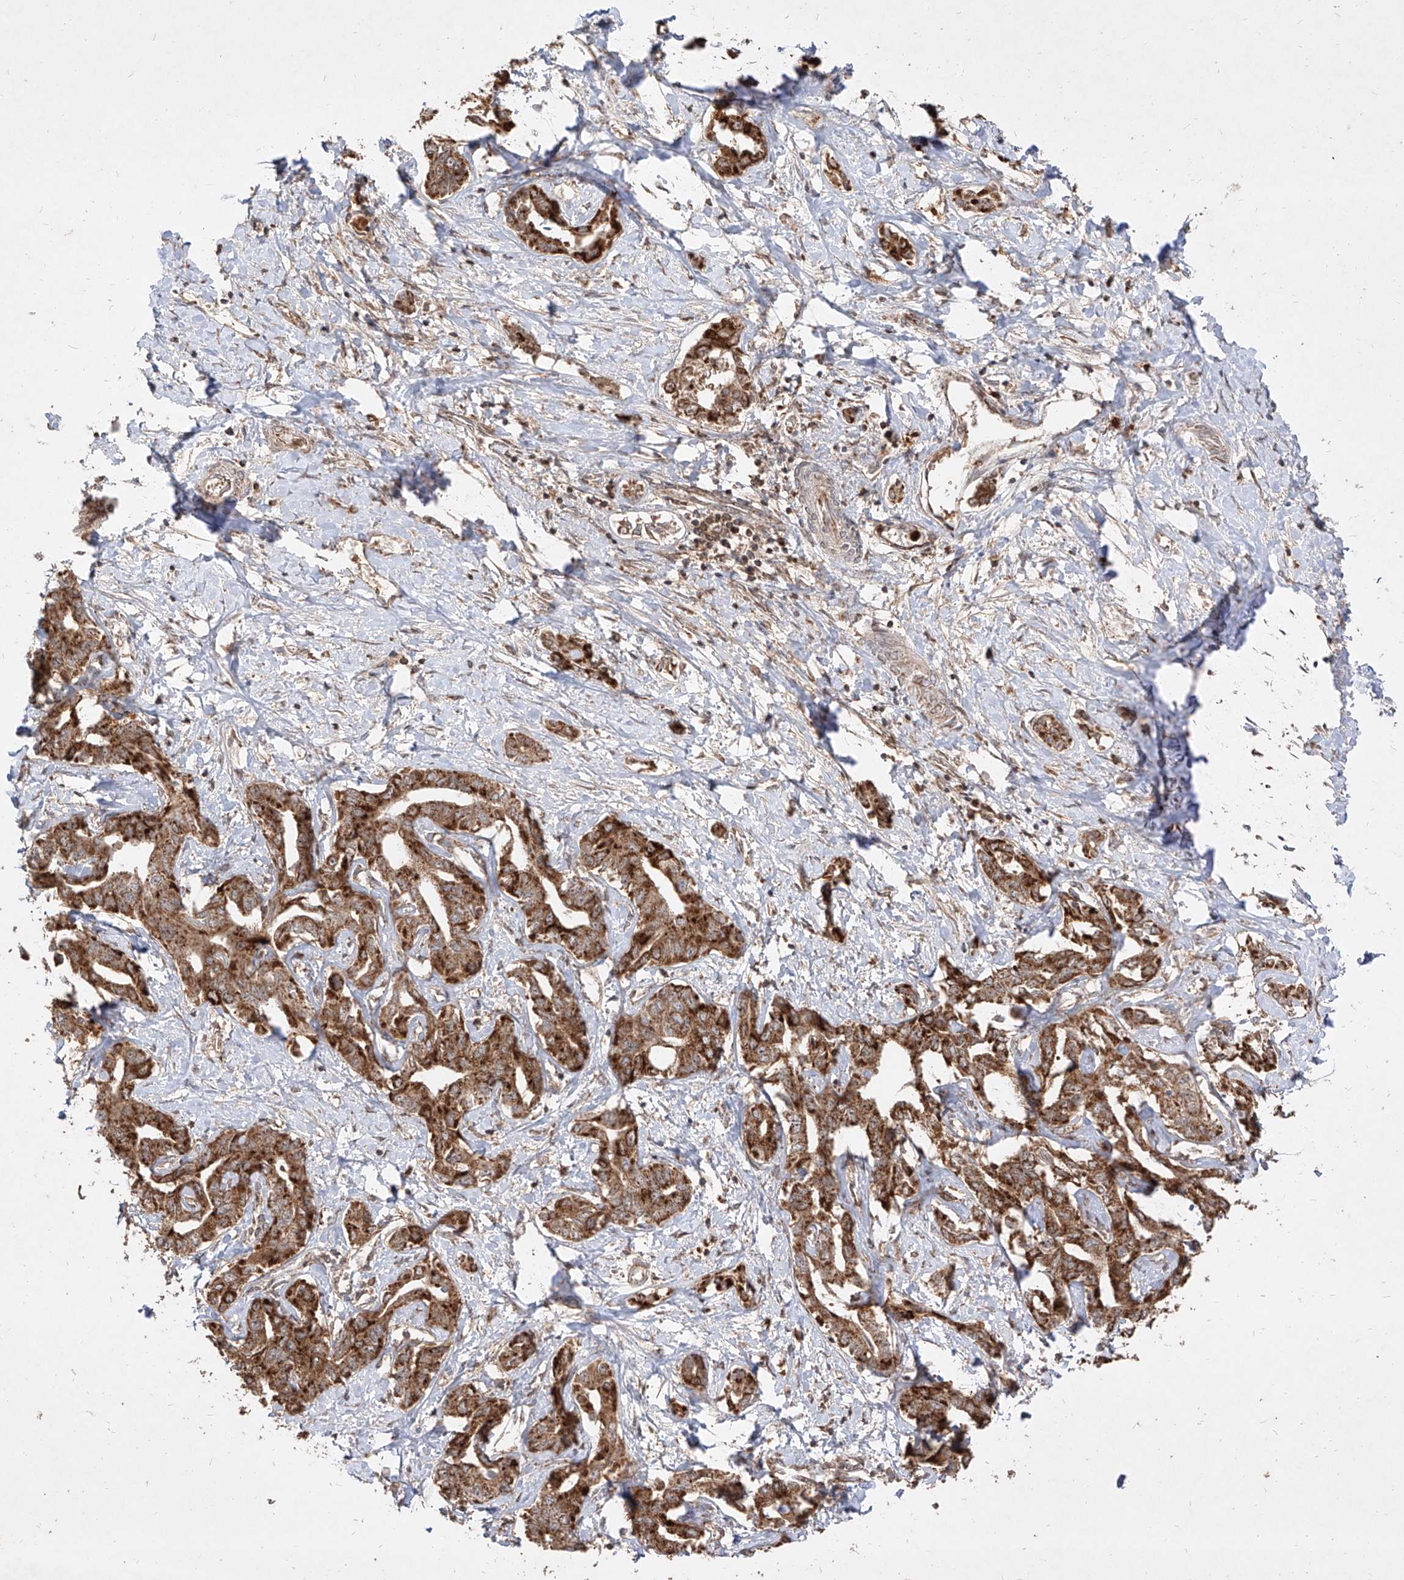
{"staining": {"intensity": "strong", "quantity": ">75%", "location": "cytoplasmic/membranous"}, "tissue": "liver cancer", "cell_type": "Tumor cells", "image_type": "cancer", "snomed": [{"axis": "morphology", "description": "Cholangiocarcinoma"}, {"axis": "topography", "description": "Liver"}], "caption": "Human liver cancer (cholangiocarcinoma) stained with a brown dye reveals strong cytoplasmic/membranous positive positivity in approximately >75% of tumor cells.", "gene": "AIM2", "patient": {"sex": "male", "age": 59}}